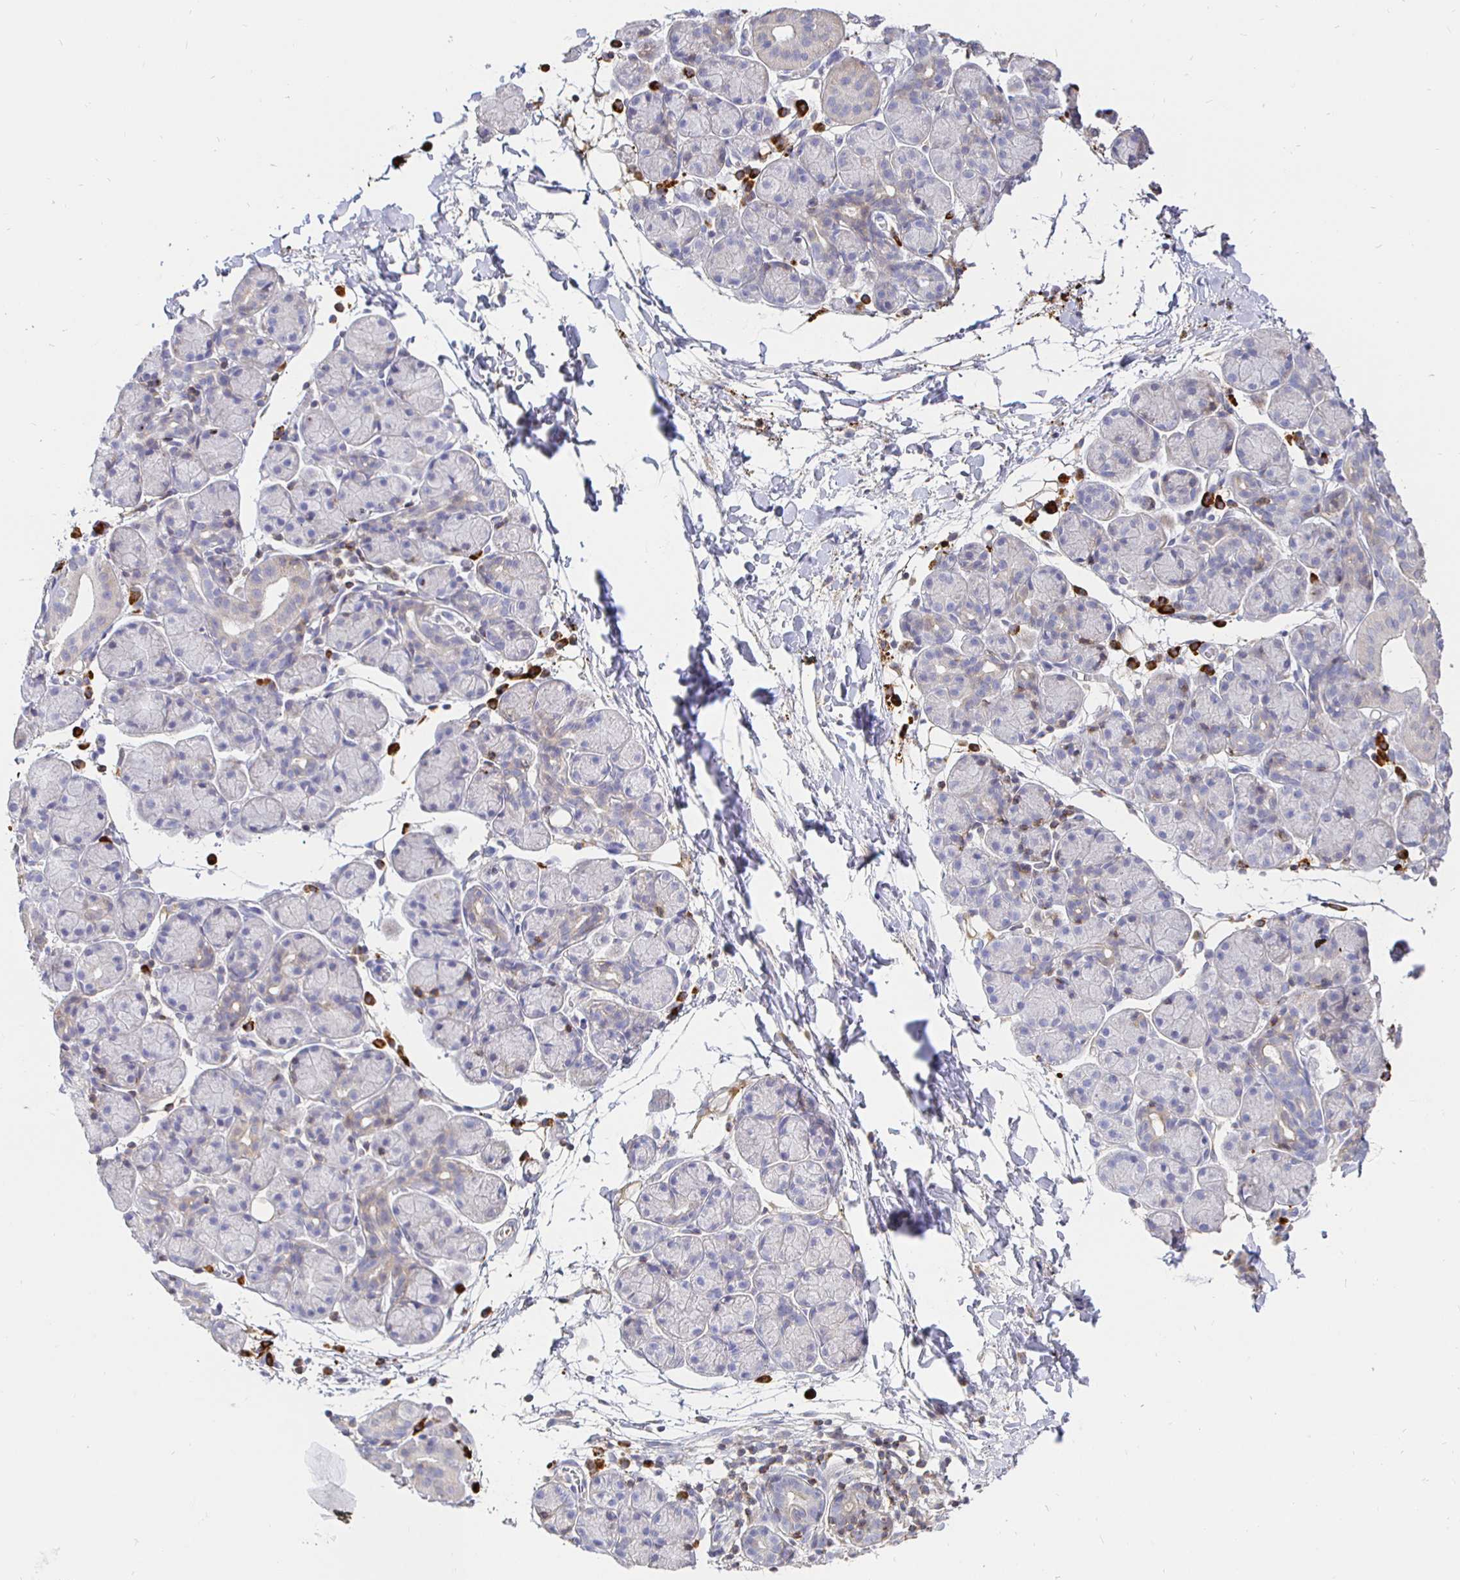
{"staining": {"intensity": "negative", "quantity": "none", "location": "none"}, "tissue": "salivary gland", "cell_type": "Glandular cells", "image_type": "normal", "snomed": [{"axis": "morphology", "description": "Normal tissue, NOS"}, {"axis": "morphology", "description": "Inflammation, NOS"}, {"axis": "topography", "description": "Lymph node"}, {"axis": "topography", "description": "Salivary gland"}], "caption": "Salivary gland stained for a protein using immunohistochemistry (IHC) demonstrates no staining glandular cells.", "gene": "CXCR3", "patient": {"sex": "male", "age": 3}}